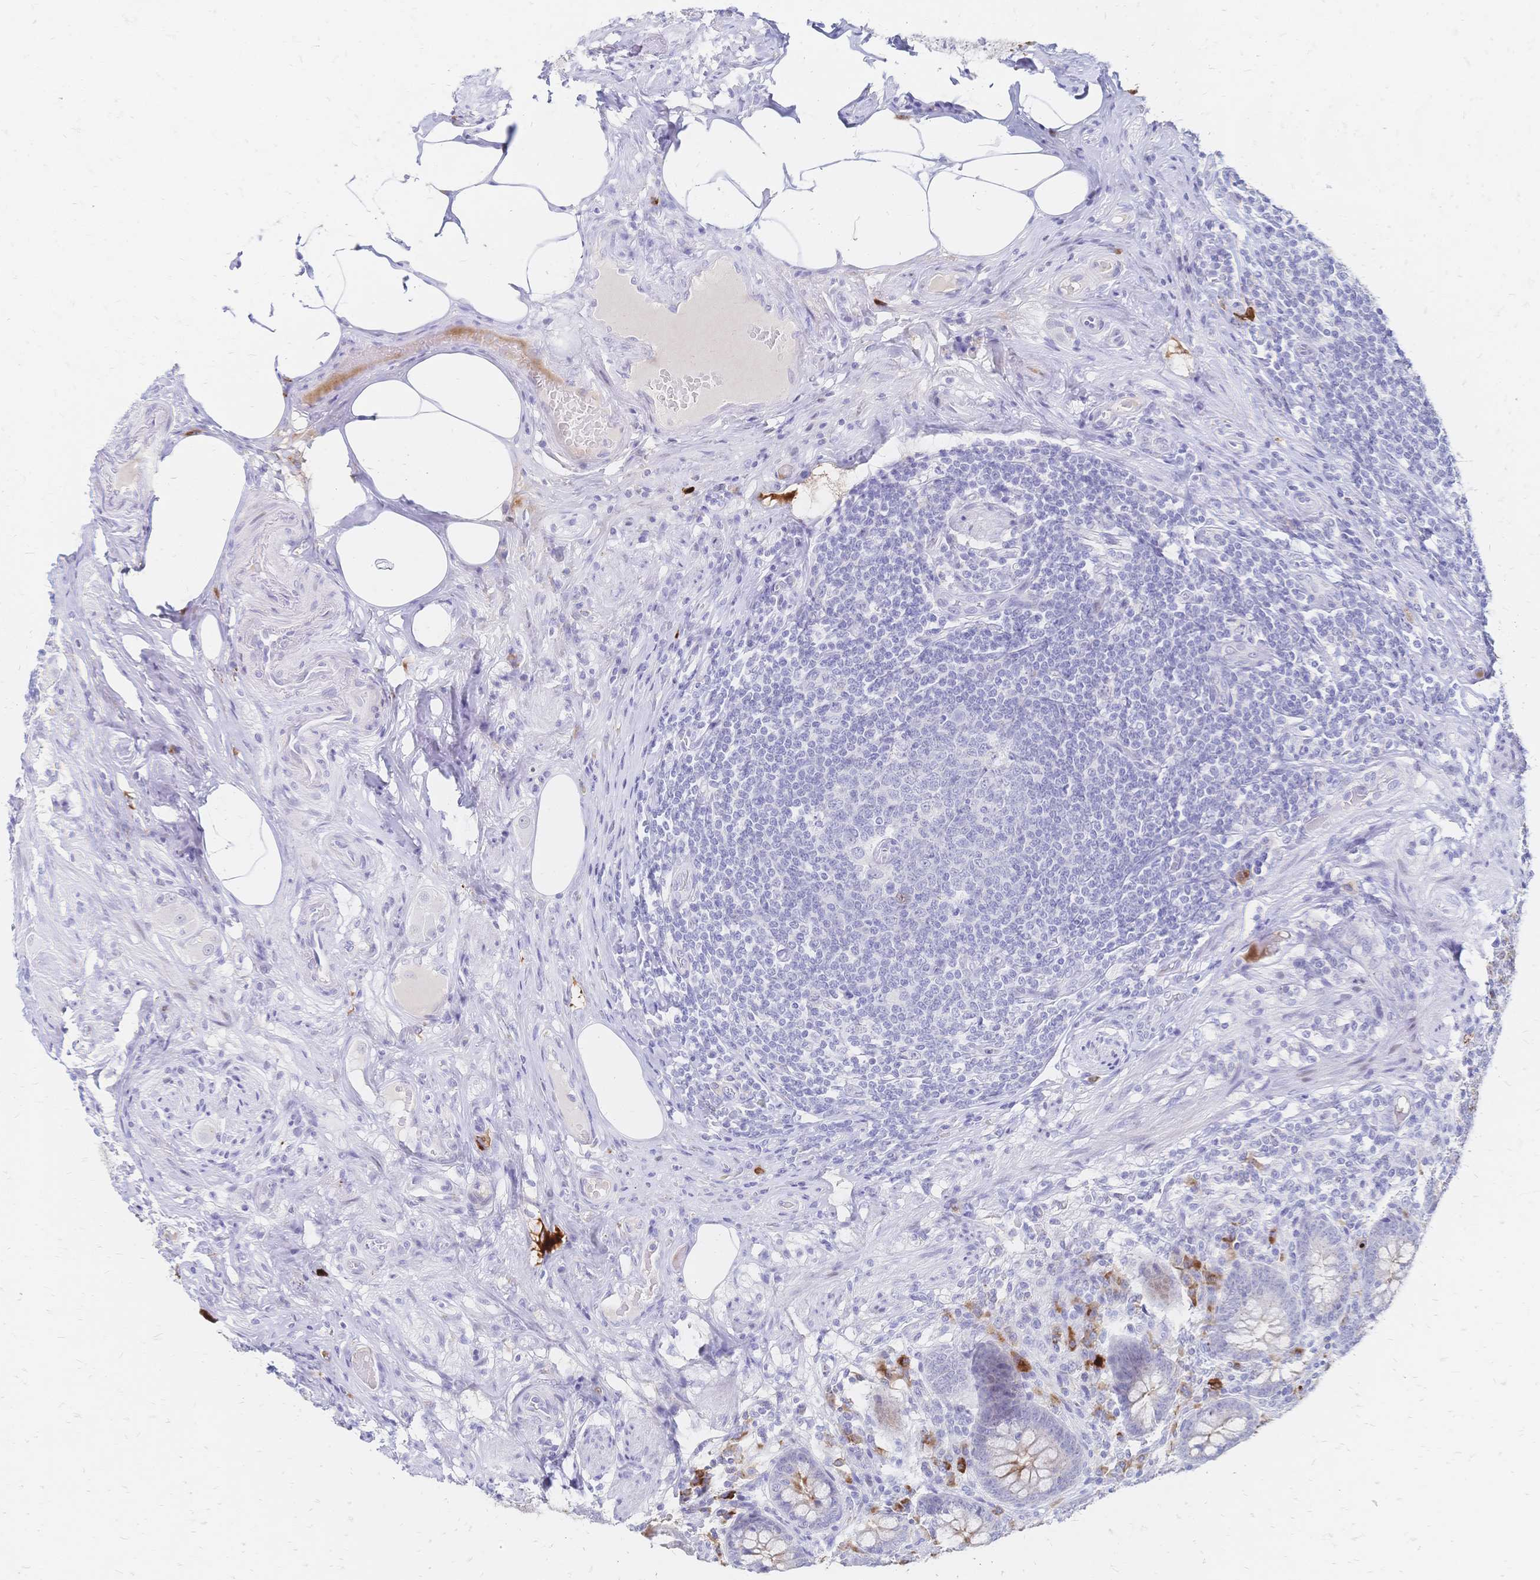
{"staining": {"intensity": "moderate", "quantity": "<25%", "location": "cytoplasmic/membranous"}, "tissue": "appendix", "cell_type": "Glandular cells", "image_type": "normal", "snomed": [{"axis": "morphology", "description": "Normal tissue, NOS"}, {"axis": "topography", "description": "Appendix"}], "caption": "Protein staining demonstrates moderate cytoplasmic/membranous staining in about <25% of glandular cells in normal appendix. (DAB (3,3'-diaminobenzidine) IHC with brightfield microscopy, high magnification).", "gene": "PSORS1C2", "patient": {"sex": "male", "age": 71}}